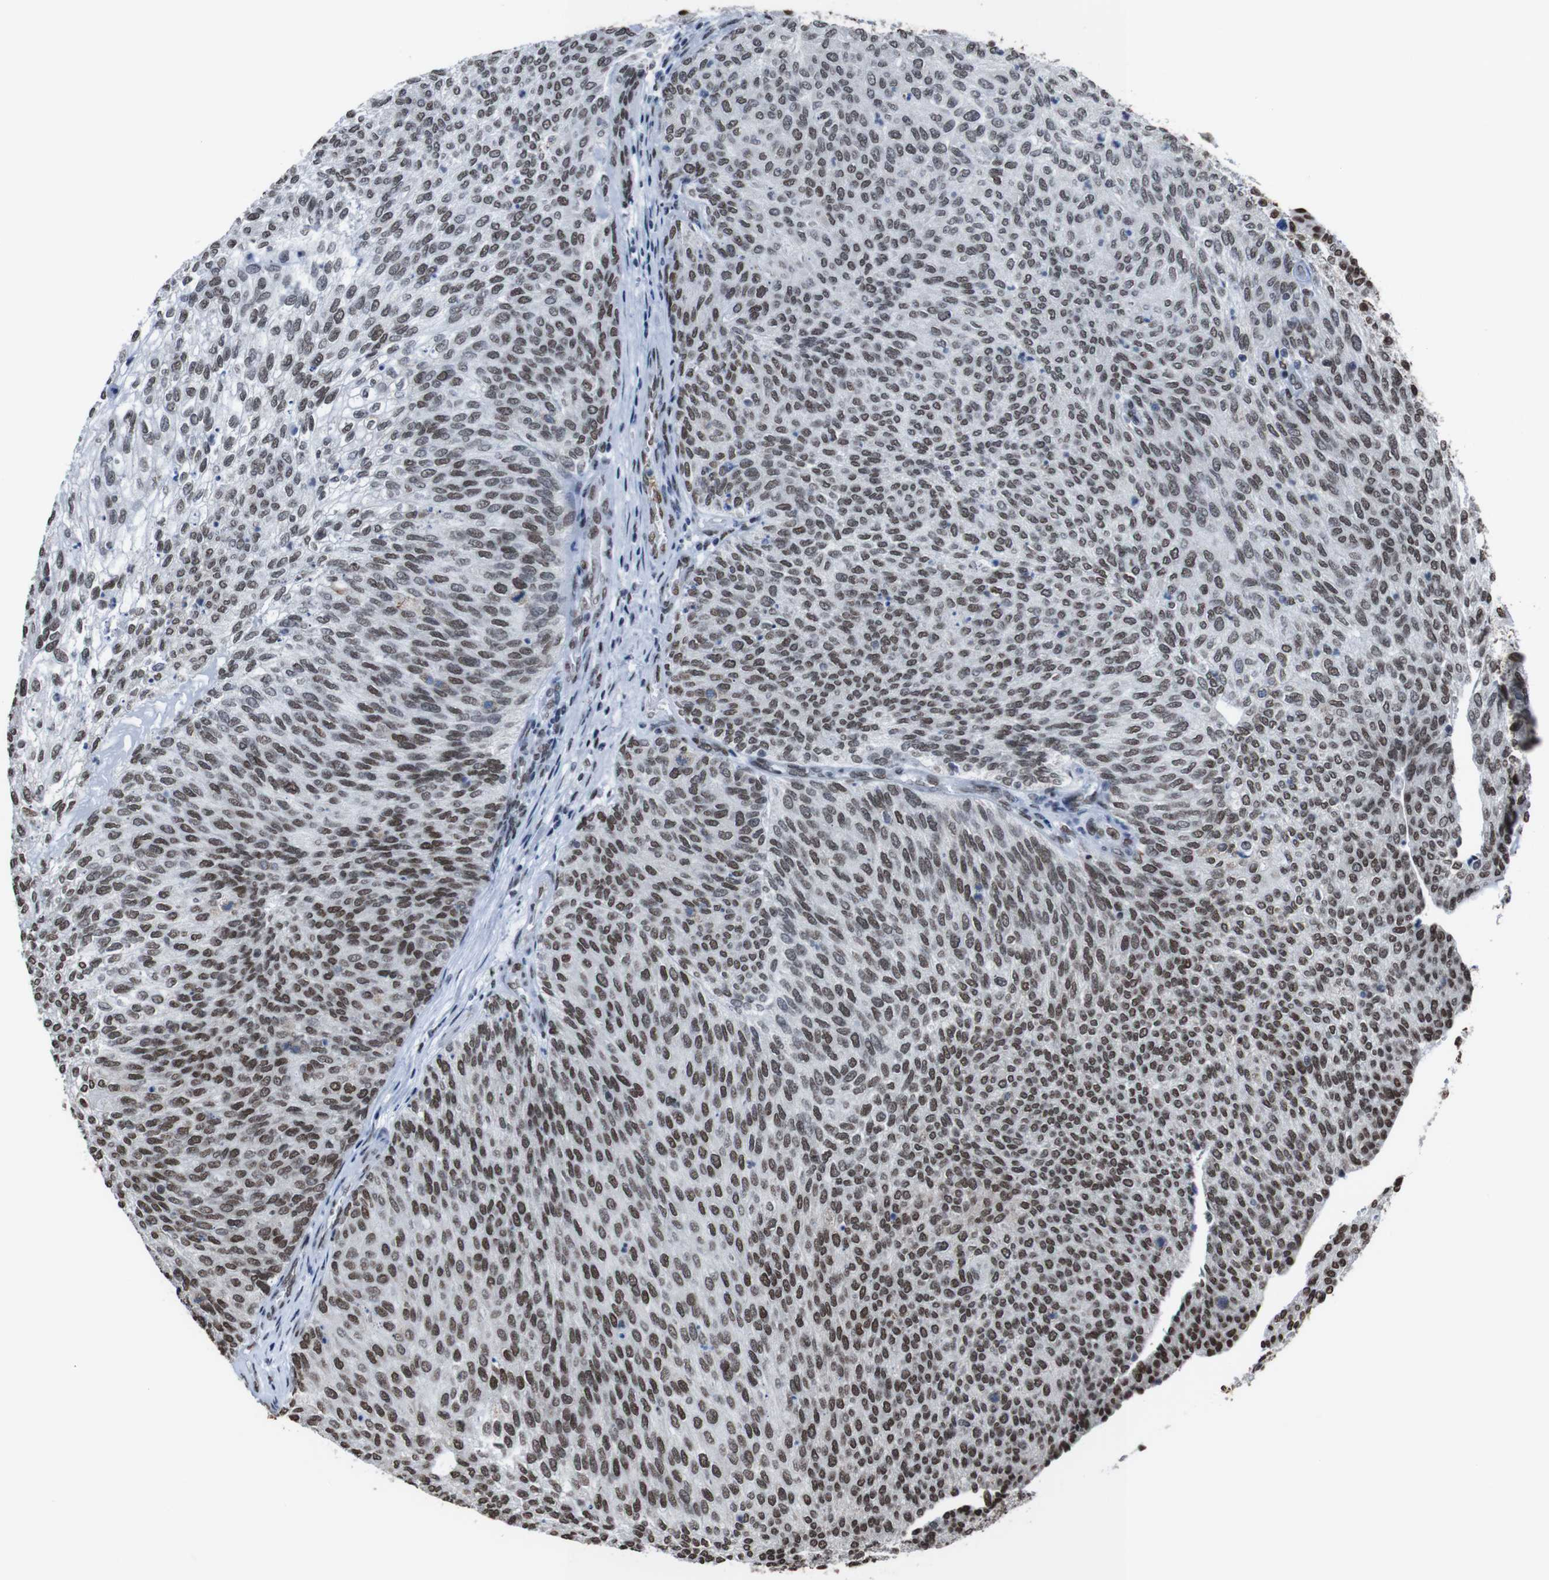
{"staining": {"intensity": "weak", "quantity": ">75%", "location": "nuclear"}, "tissue": "urothelial cancer", "cell_type": "Tumor cells", "image_type": "cancer", "snomed": [{"axis": "morphology", "description": "Urothelial carcinoma, Low grade"}, {"axis": "topography", "description": "Urinary bladder"}], "caption": "Immunohistochemical staining of human urothelial cancer reveals weak nuclear protein positivity in approximately >75% of tumor cells. The staining is performed using DAB brown chromogen to label protein expression. The nuclei are counter-stained blue using hematoxylin.", "gene": "ROMO1", "patient": {"sex": "female", "age": 79}}